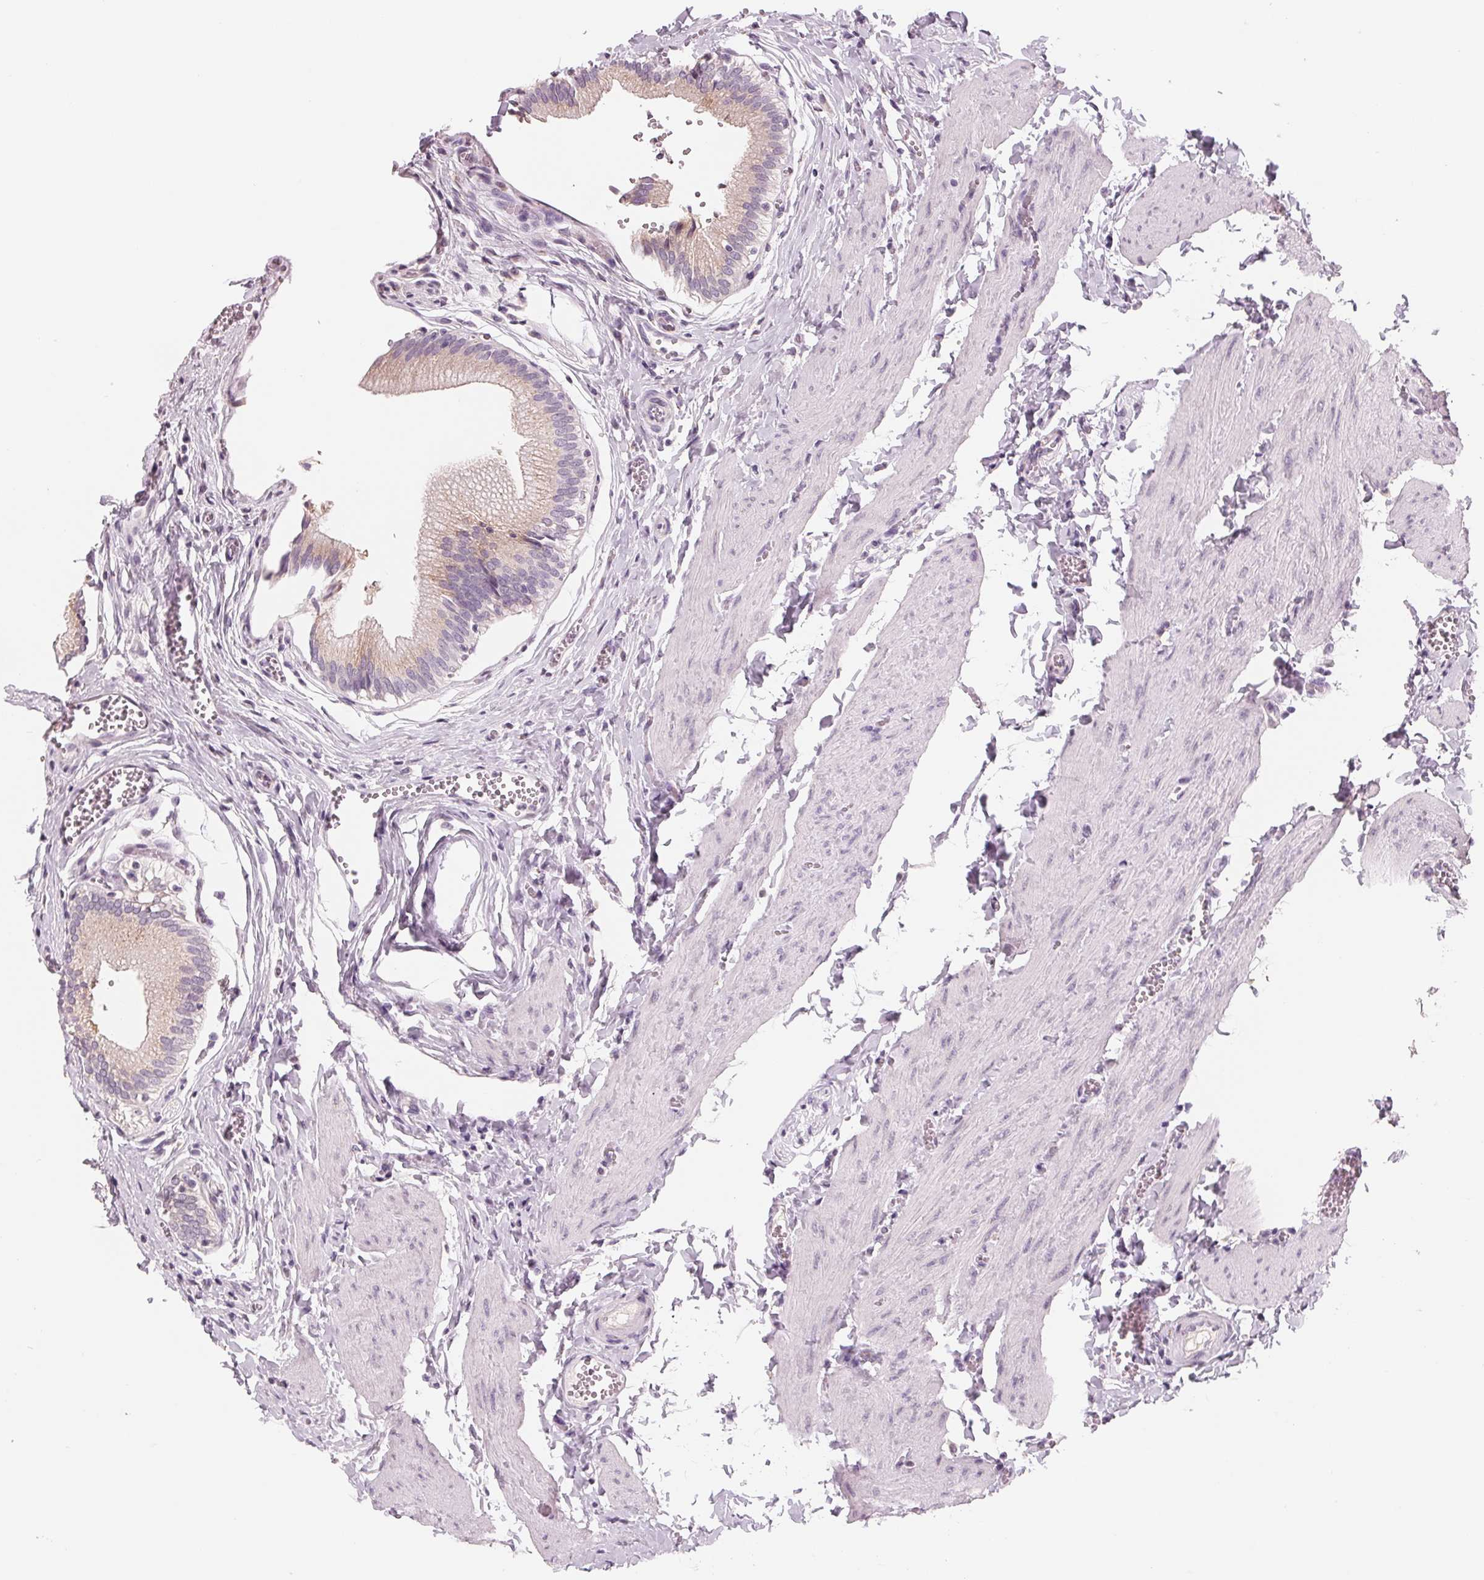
{"staining": {"intensity": "weak", "quantity": "25%-75%", "location": "cytoplasmic/membranous"}, "tissue": "gallbladder", "cell_type": "Glandular cells", "image_type": "normal", "snomed": [{"axis": "morphology", "description": "Normal tissue, NOS"}, {"axis": "topography", "description": "Gallbladder"}, {"axis": "topography", "description": "Peripheral nerve tissue"}], "caption": "Weak cytoplasmic/membranous staining is appreciated in about 25%-75% of glandular cells in benign gallbladder. (DAB = brown stain, brightfield microscopy at high magnification).", "gene": "IL9R", "patient": {"sex": "male", "age": 17}}